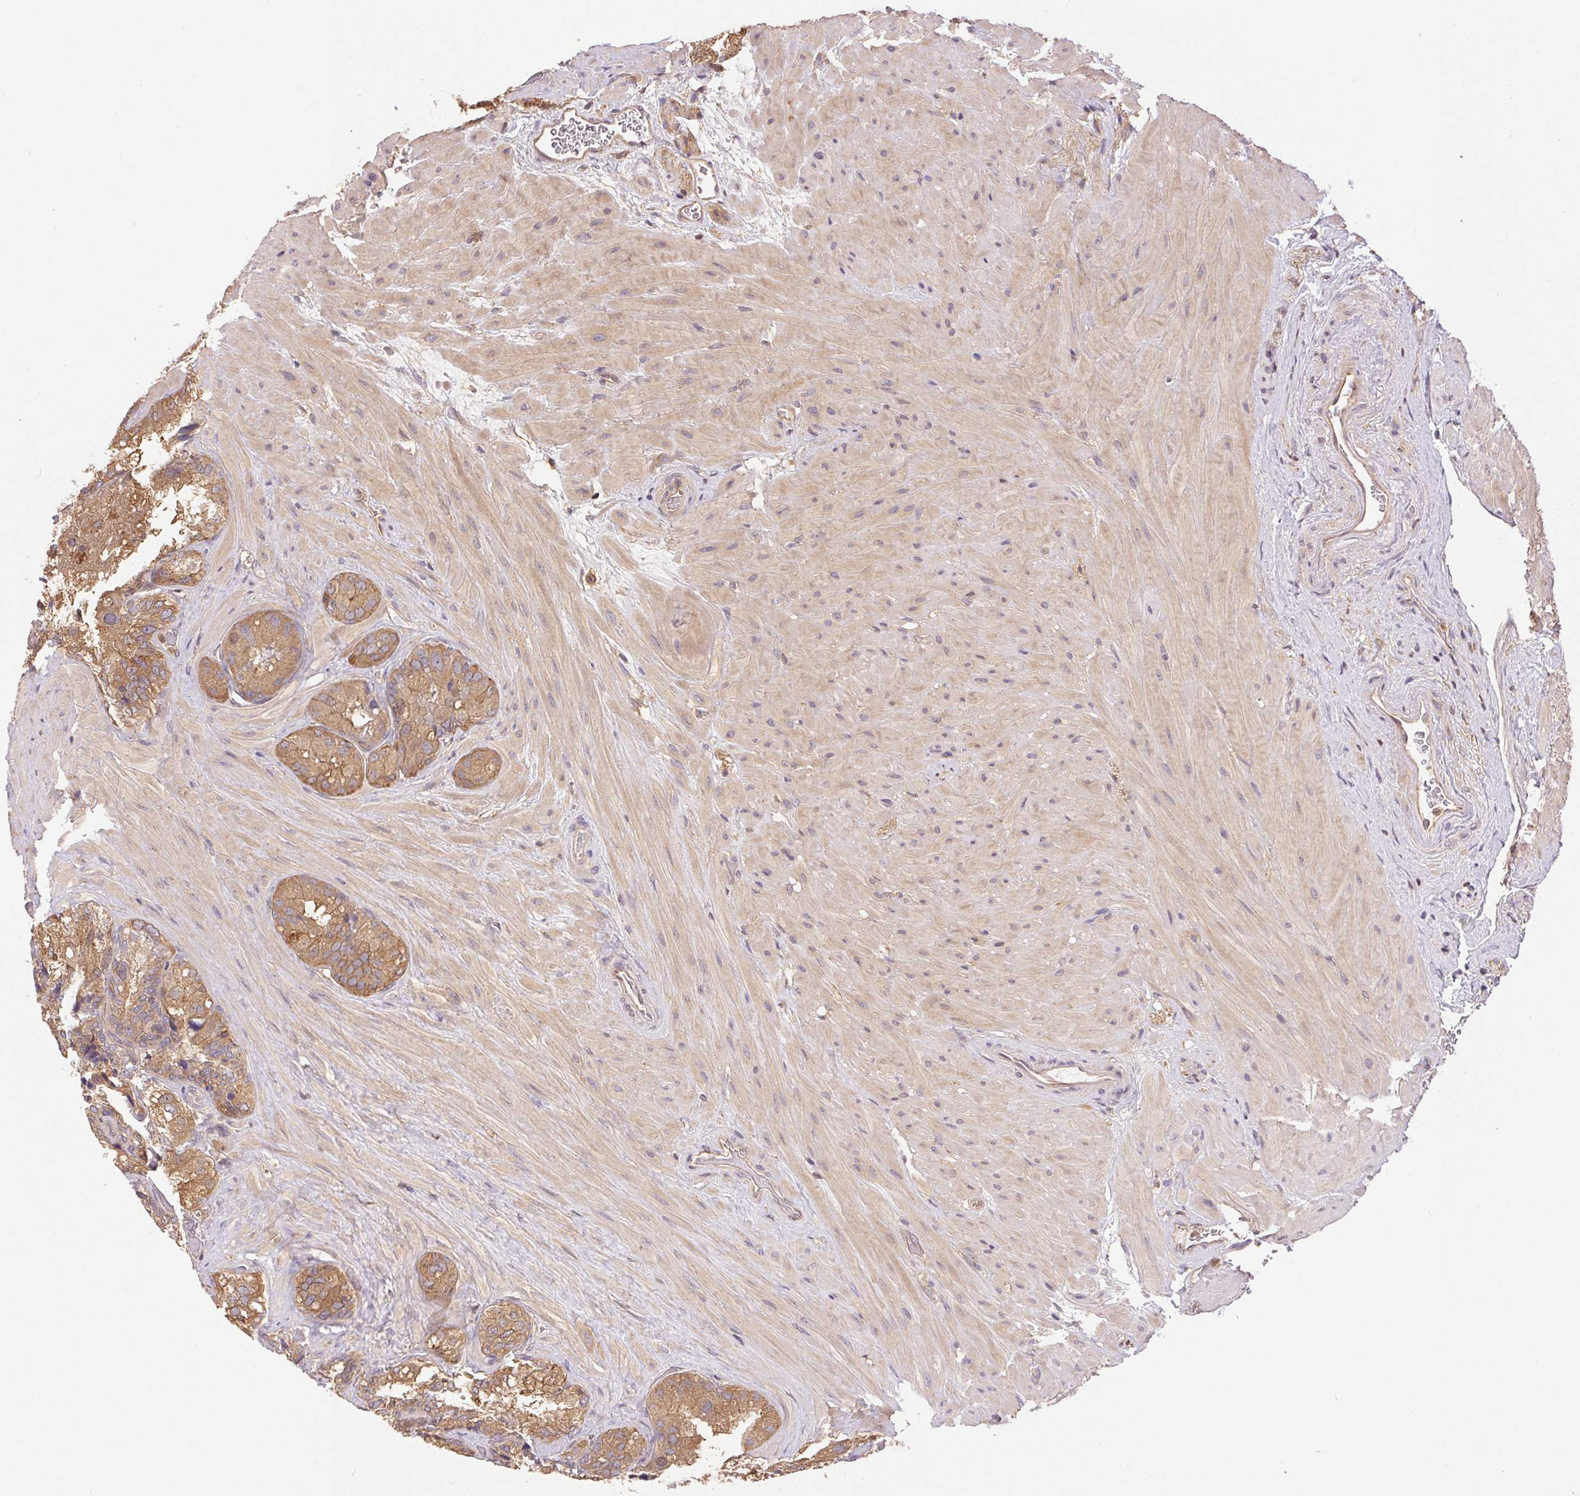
{"staining": {"intensity": "moderate", "quantity": ">75%", "location": "cytoplasmic/membranous"}, "tissue": "seminal vesicle", "cell_type": "Glandular cells", "image_type": "normal", "snomed": [{"axis": "morphology", "description": "Normal tissue, NOS"}, {"axis": "topography", "description": "Seminal veicle"}], "caption": "A high-resolution histopathology image shows immunohistochemistry (IHC) staining of normal seminal vesicle, which demonstrates moderate cytoplasmic/membranous staining in approximately >75% of glandular cells.", "gene": "GDI1", "patient": {"sex": "male", "age": 60}}